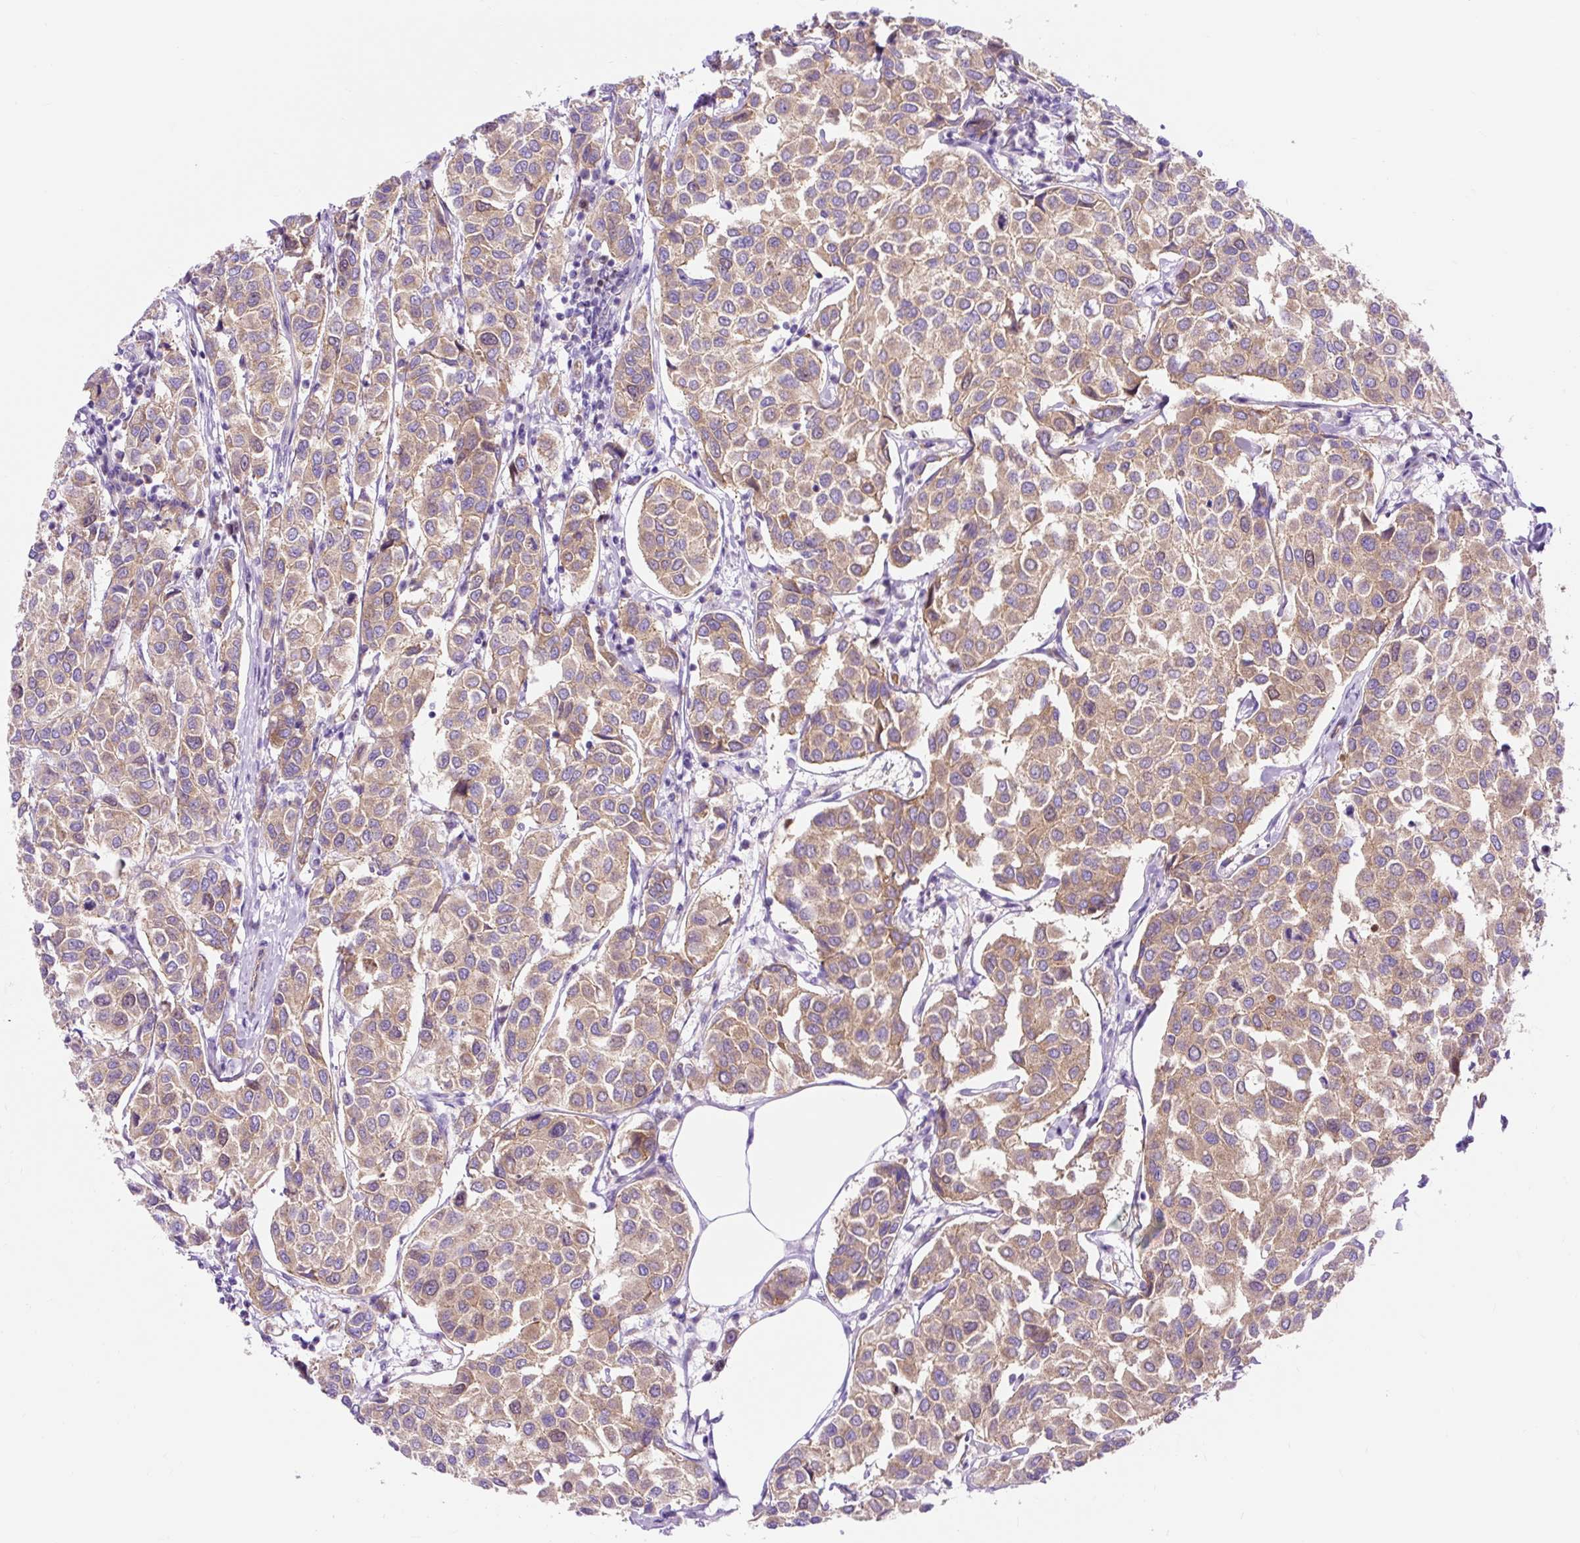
{"staining": {"intensity": "moderate", "quantity": ">75%", "location": "cytoplasmic/membranous"}, "tissue": "breast cancer", "cell_type": "Tumor cells", "image_type": "cancer", "snomed": [{"axis": "morphology", "description": "Duct carcinoma"}, {"axis": "topography", "description": "Breast"}], "caption": "Breast invasive ductal carcinoma stained with DAB immunohistochemistry exhibits medium levels of moderate cytoplasmic/membranous positivity in approximately >75% of tumor cells.", "gene": "HIP1R", "patient": {"sex": "female", "age": 55}}